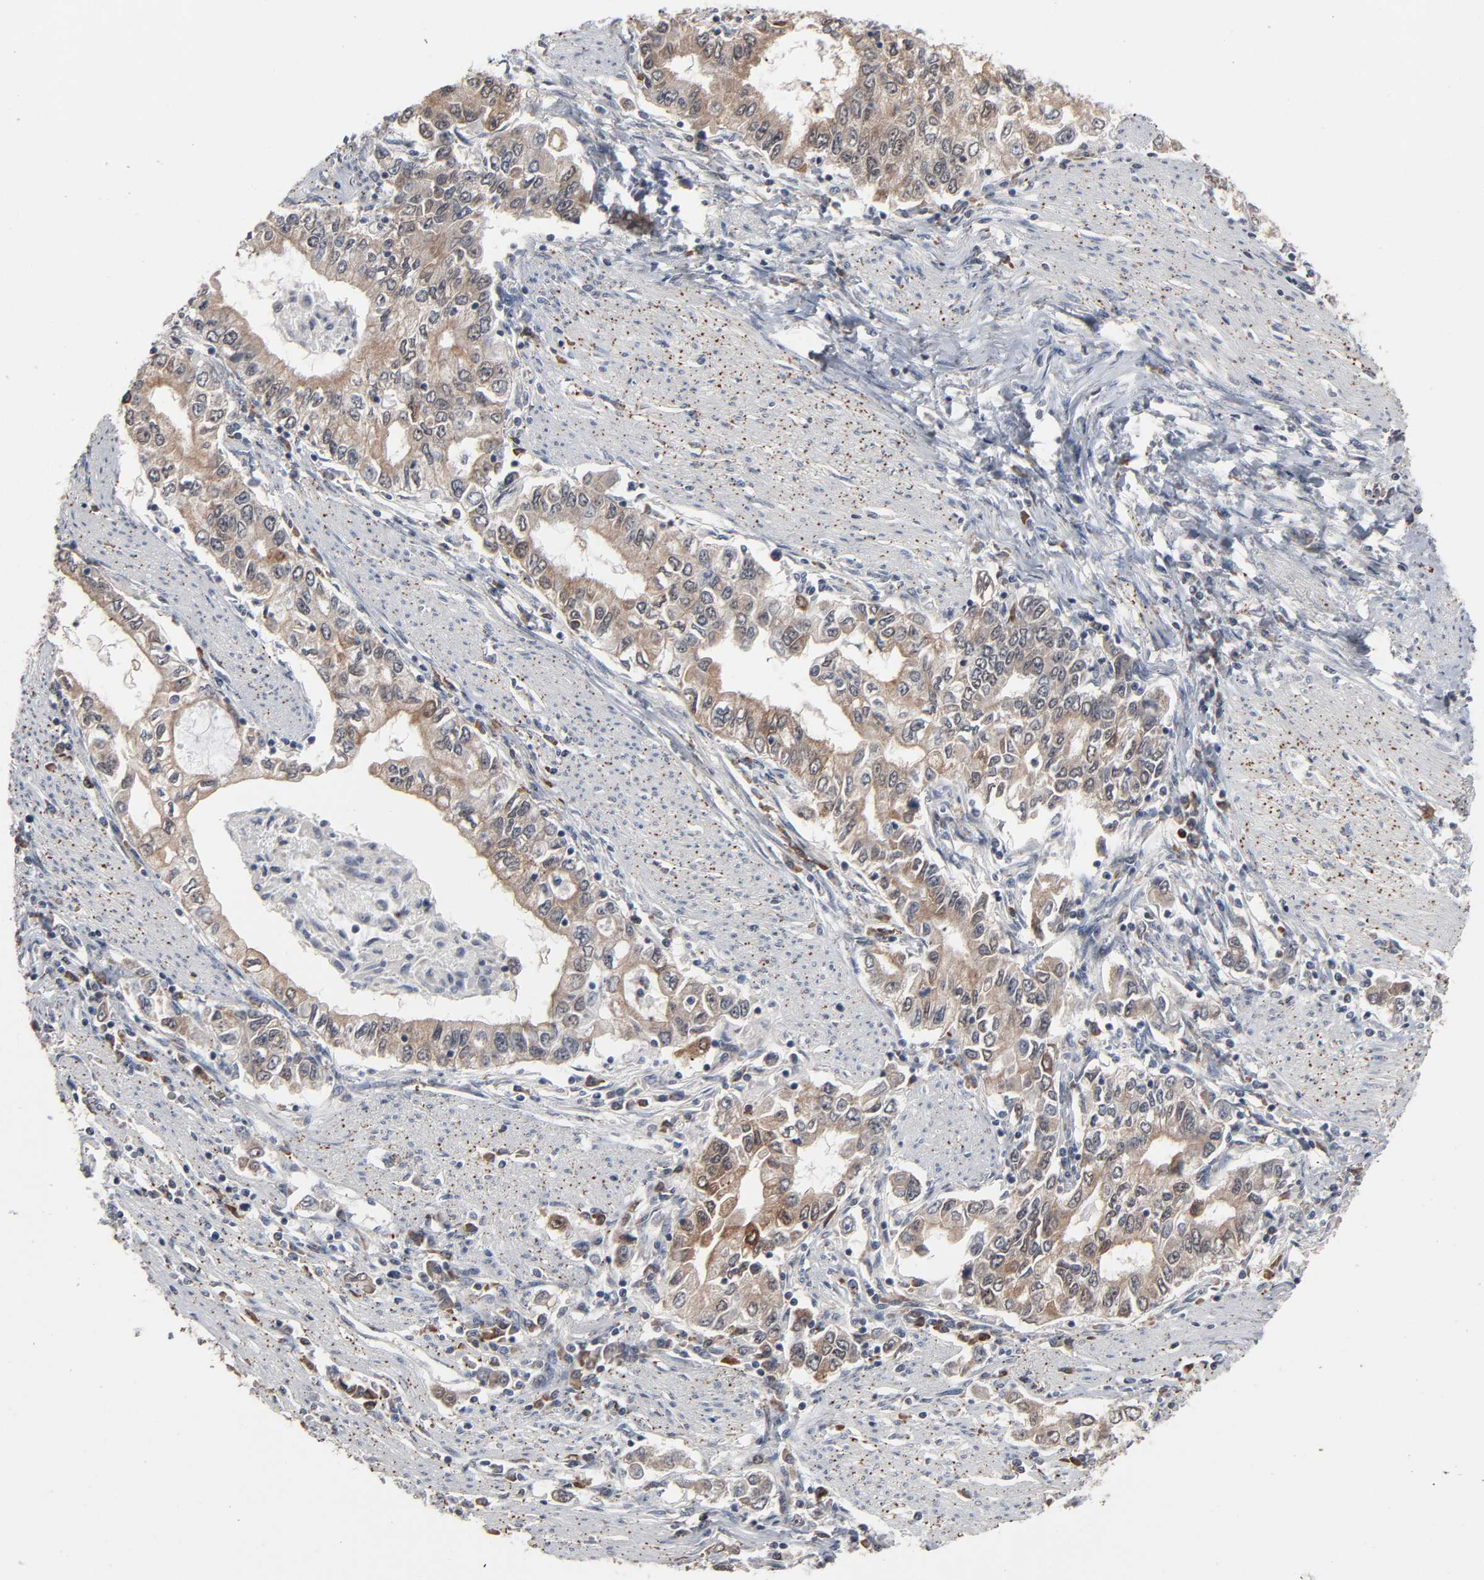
{"staining": {"intensity": "moderate", "quantity": ">75%", "location": "cytoplasmic/membranous"}, "tissue": "stomach cancer", "cell_type": "Tumor cells", "image_type": "cancer", "snomed": [{"axis": "morphology", "description": "Adenocarcinoma, NOS"}, {"axis": "topography", "description": "Stomach, lower"}], "caption": "Moderate cytoplasmic/membranous expression is seen in approximately >75% of tumor cells in stomach cancer.", "gene": "ZNF419", "patient": {"sex": "female", "age": 72}}